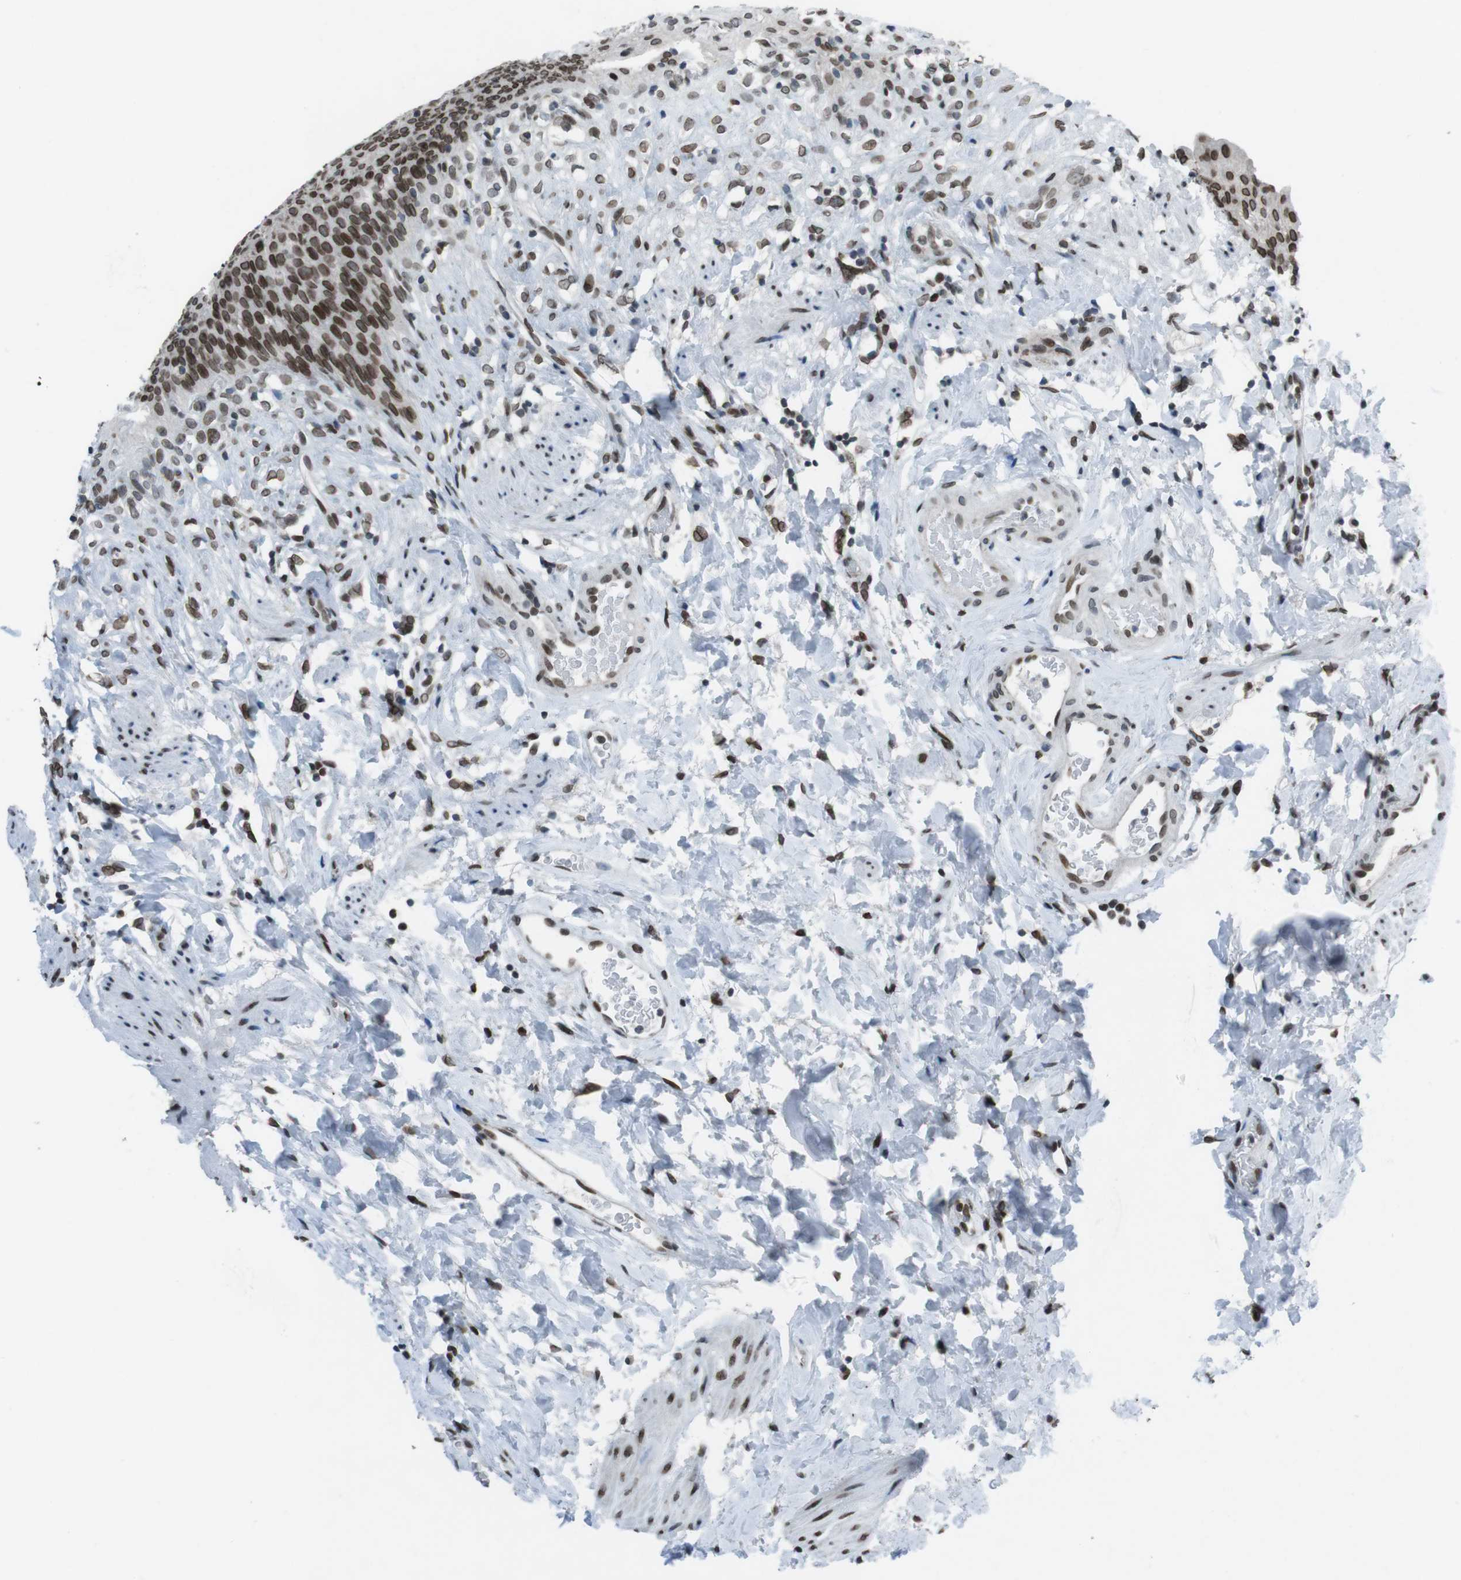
{"staining": {"intensity": "strong", "quantity": ">75%", "location": "cytoplasmic/membranous,nuclear"}, "tissue": "urinary bladder", "cell_type": "Urothelial cells", "image_type": "normal", "snomed": [{"axis": "morphology", "description": "Normal tissue, NOS"}, {"axis": "topography", "description": "Urinary bladder"}], "caption": "Immunohistochemistry (IHC) staining of normal urinary bladder, which demonstrates high levels of strong cytoplasmic/membranous,nuclear positivity in about >75% of urothelial cells indicating strong cytoplasmic/membranous,nuclear protein staining. The staining was performed using DAB (brown) for protein detection and nuclei were counterstained in hematoxylin (blue).", "gene": "MAD1L1", "patient": {"sex": "female", "age": 79}}